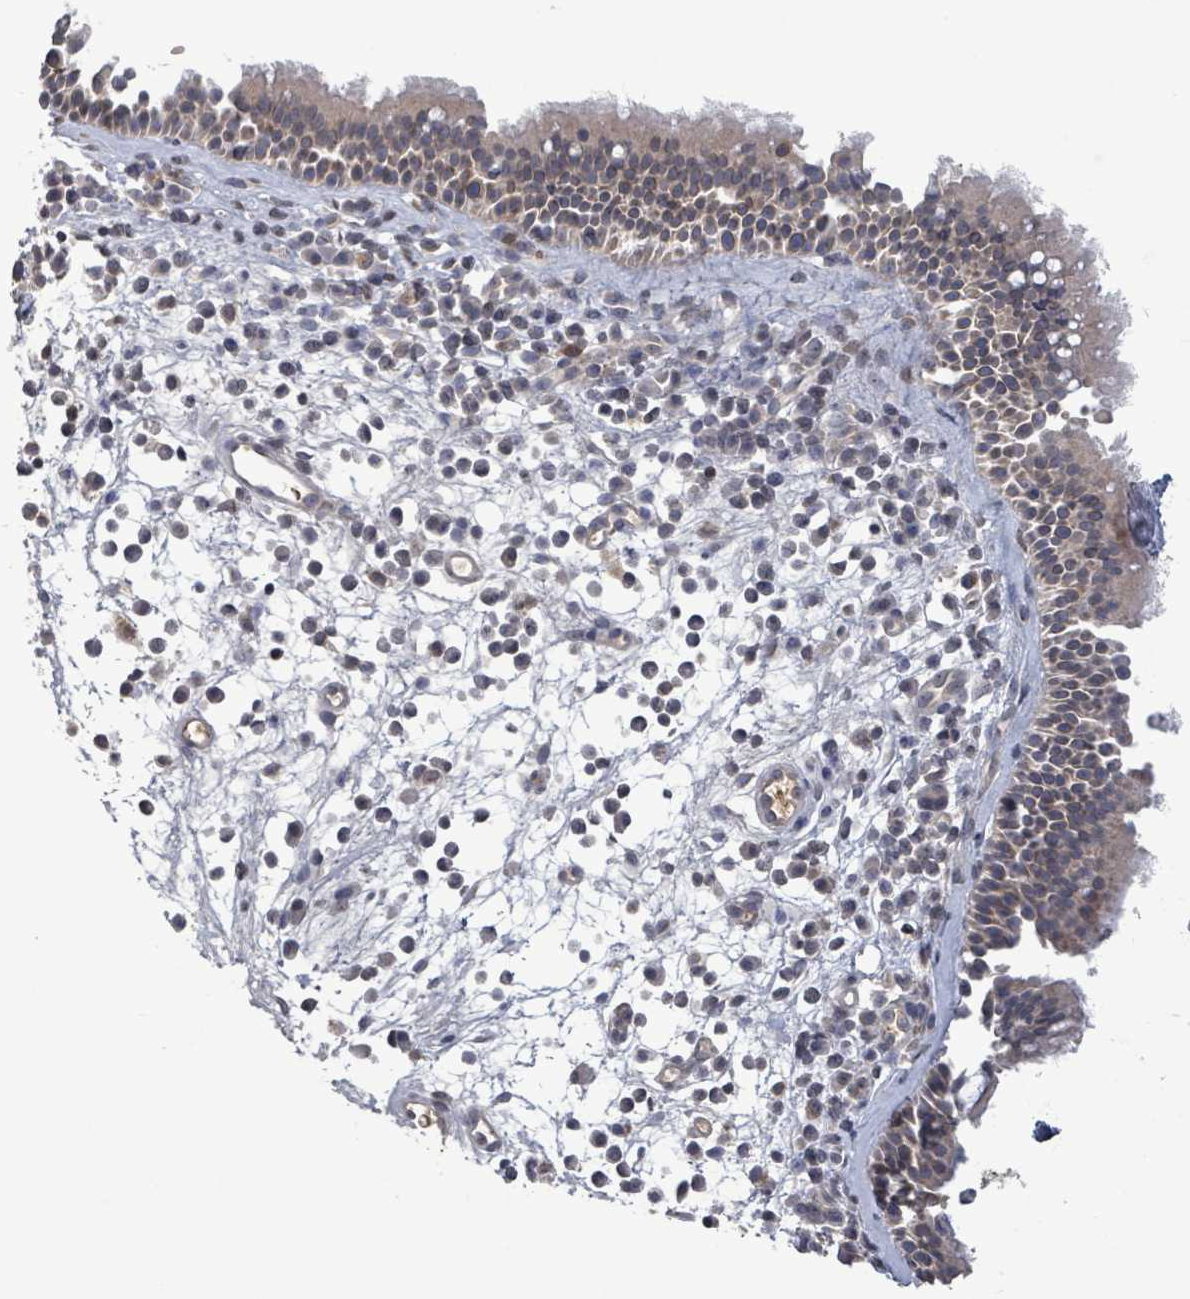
{"staining": {"intensity": "weak", "quantity": "<25%", "location": "cytoplasmic/membranous"}, "tissue": "nasopharynx", "cell_type": "Respiratory epithelial cells", "image_type": "normal", "snomed": [{"axis": "morphology", "description": "Normal tissue, NOS"}, {"axis": "morphology", "description": "Inflammation, NOS"}, {"axis": "morphology", "description": "Malignant melanoma, Metastatic site"}, {"axis": "topography", "description": "Nasopharynx"}], "caption": "Immunohistochemistry image of benign human nasopharynx stained for a protein (brown), which reveals no positivity in respiratory epithelial cells.", "gene": "GRM8", "patient": {"sex": "male", "age": 70}}